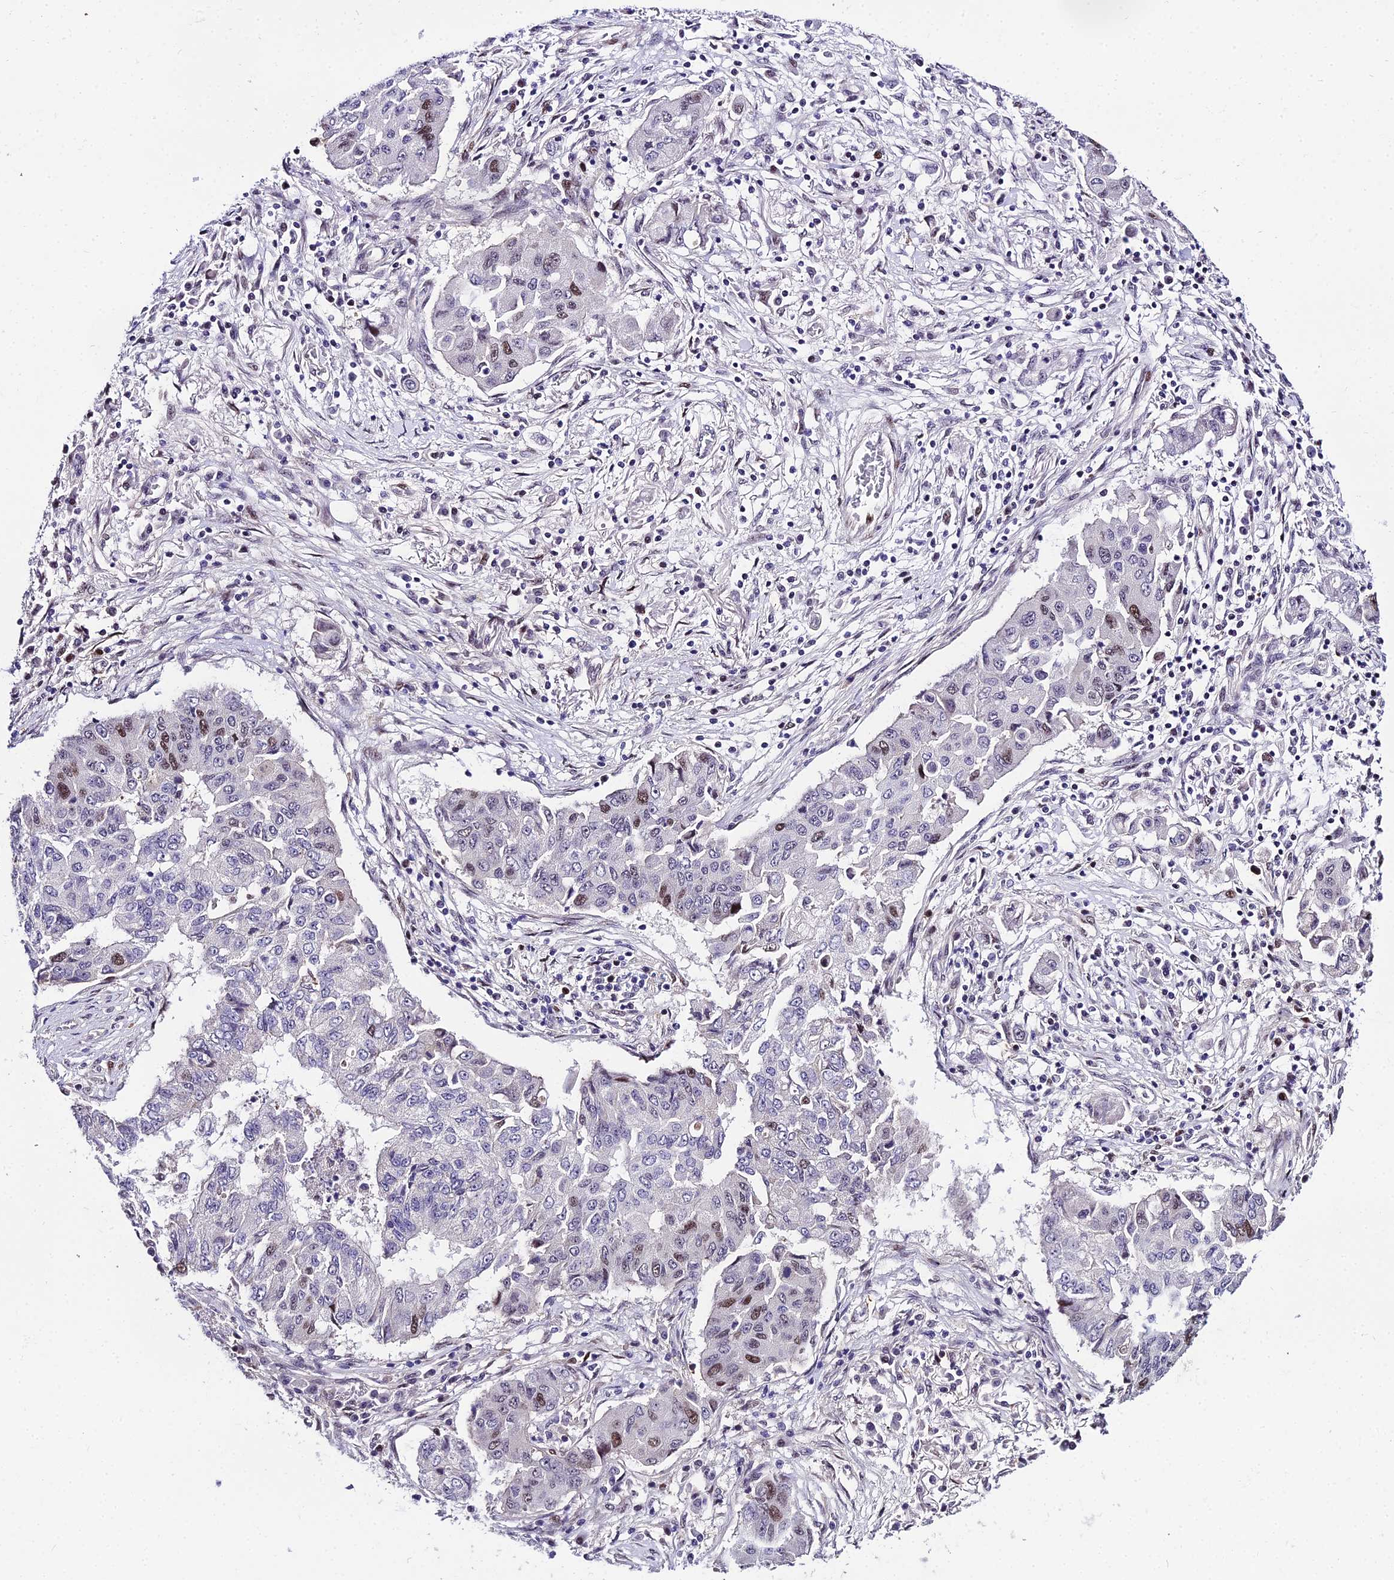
{"staining": {"intensity": "moderate", "quantity": "<25%", "location": "nuclear"}, "tissue": "lung cancer", "cell_type": "Tumor cells", "image_type": "cancer", "snomed": [{"axis": "morphology", "description": "Squamous cell carcinoma, NOS"}, {"axis": "topography", "description": "Lung"}], "caption": "Squamous cell carcinoma (lung) tissue shows moderate nuclear positivity in about <25% of tumor cells (Stains: DAB (3,3'-diaminobenzidine) in brown, nuclei in blue, Microscopy: brightfield microscopy at high magnification).", "gene": "TRIML2", "patient": {"sex": "male", "age": 74}}